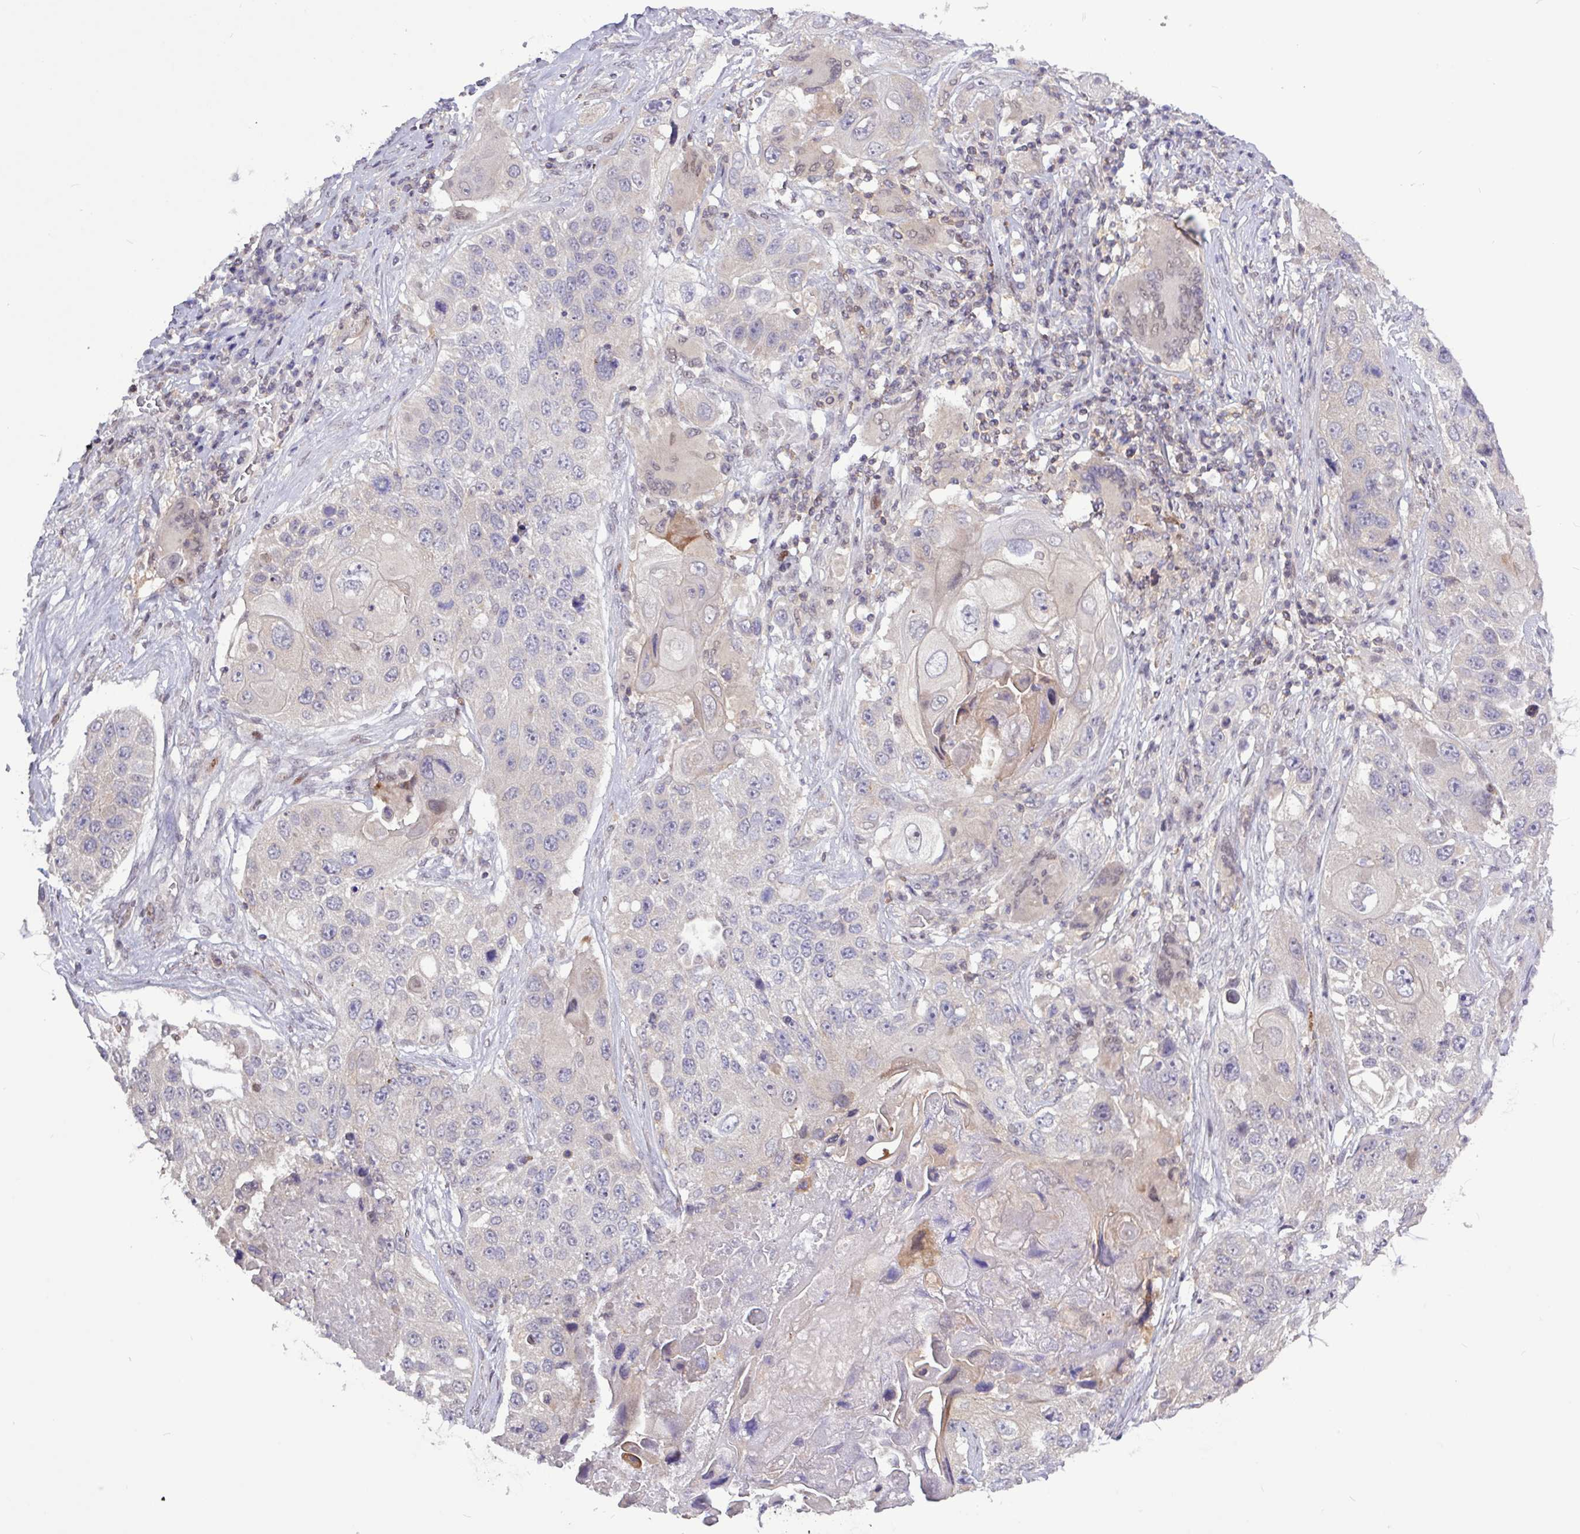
{"staining": {"intensity": "negative", "quantity": "none", "location": "none"}, "tissue": "lung cancer", "cell_type": "Tumor cells", "image_type": "cancer", "snomed": [{"axis": "morphology", "description": "Squamous cell carcinoma, NOS"}, {"axis": "topography", "description": "Lung"}], "caption": "Human lung cancer (squamous cell carcinoma) stained for a protein using immunohistochemistry reveals no staining in tumor cells.", "gene": "RTL3", "patient": {"sex": "male", "age": 61}}